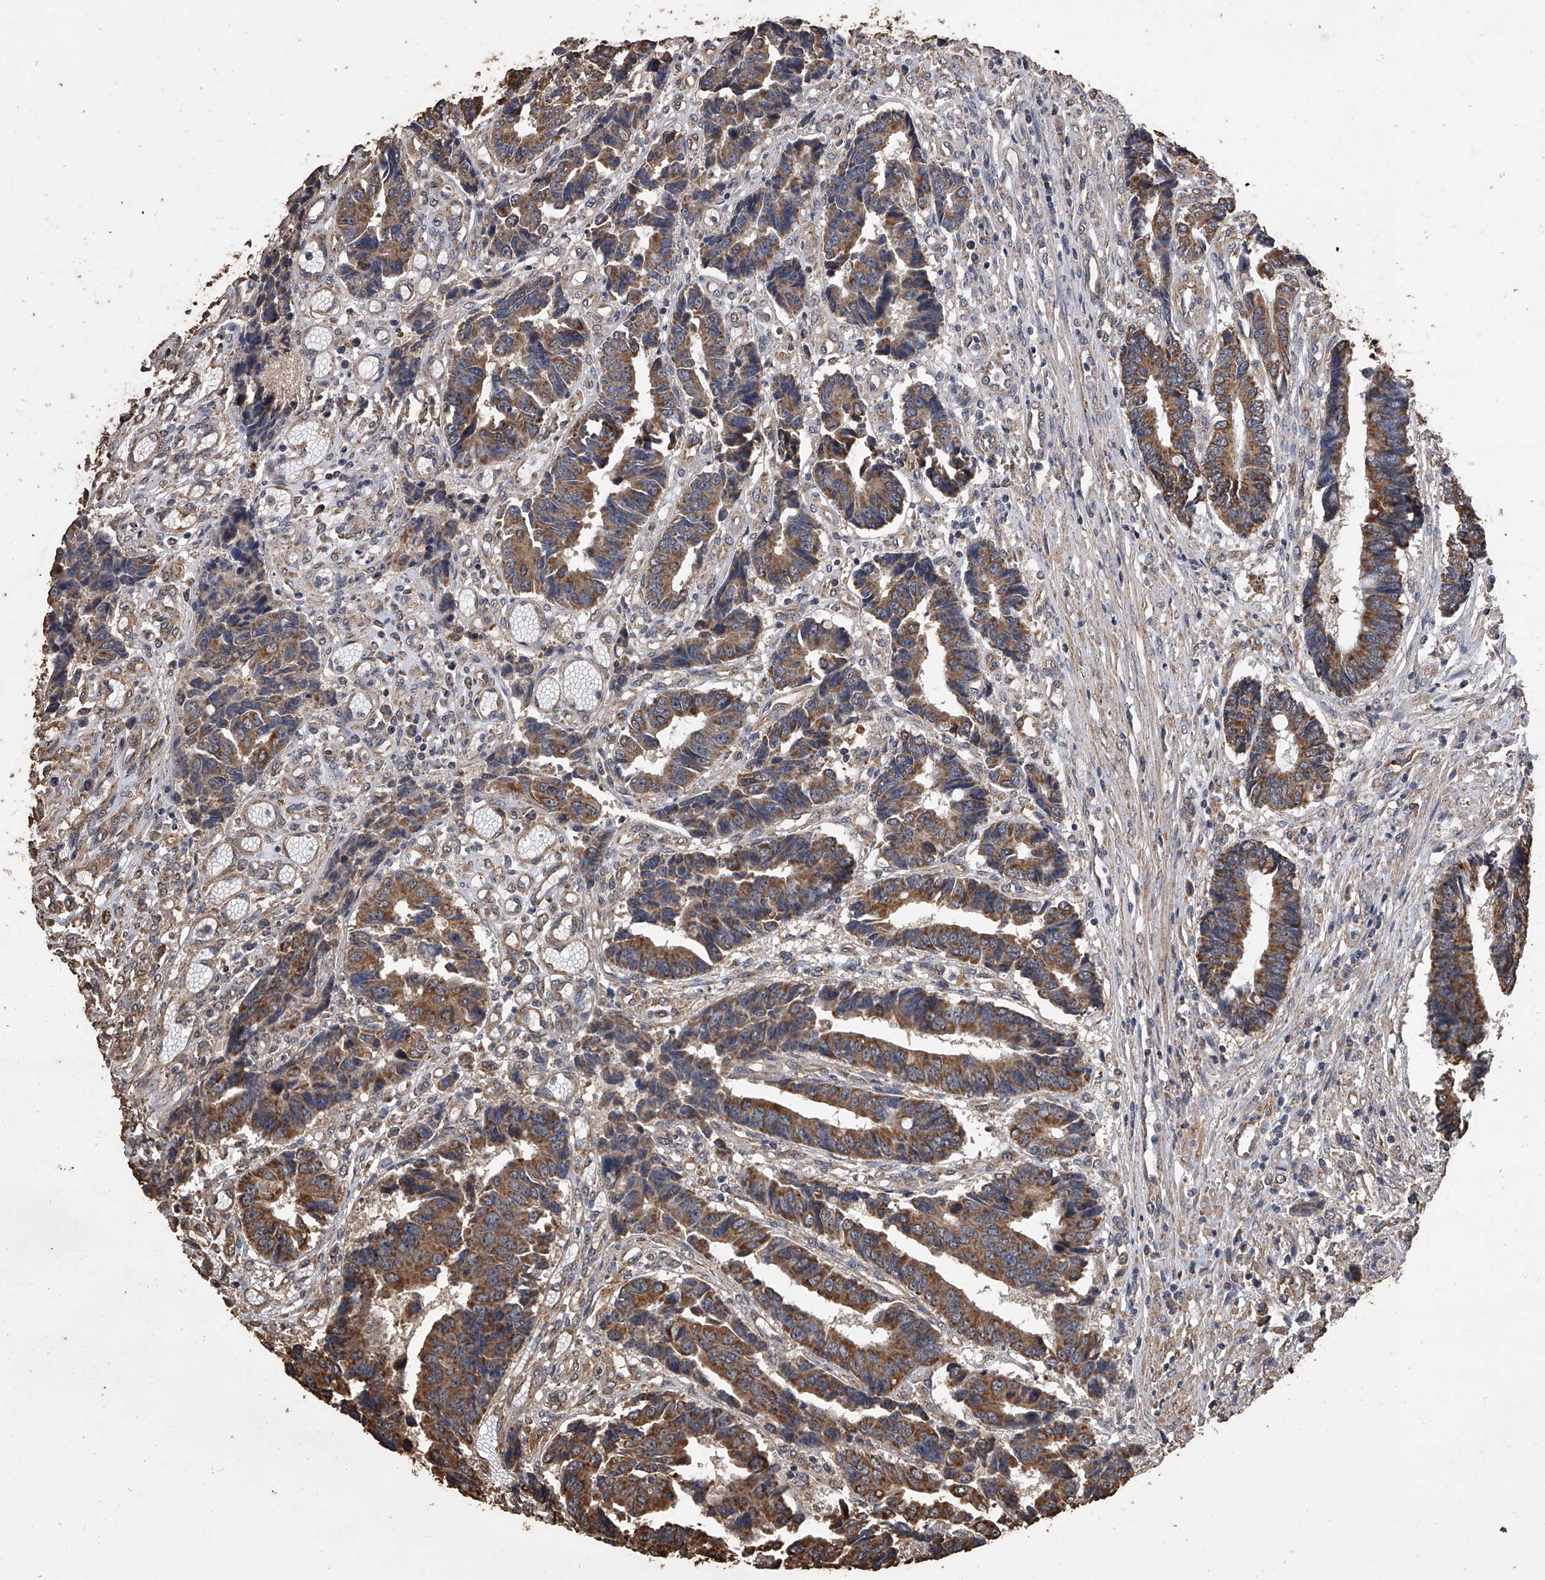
{"staining": {"intensity": "moderate", "quantity": ">75%", "location": "cytoplasmic/membranous"}, "tissue": "colorectal cancer", "cell_type": "Tumor cells", "image_type": "cancer", "snomed": [{"axis": "morphology", "description": "Adenocarcinoma, NOS"}, {"axis": "topography", "description": "Rectum"}], "caption": "Protein staining of colorectal adenocarcinoma tissue exhibits moderate cytoplasmic/membranous staining in approximately >75% of tumor cells.", "gene": "MRPL28", "patient": {"sex": "male", "age": 84}}